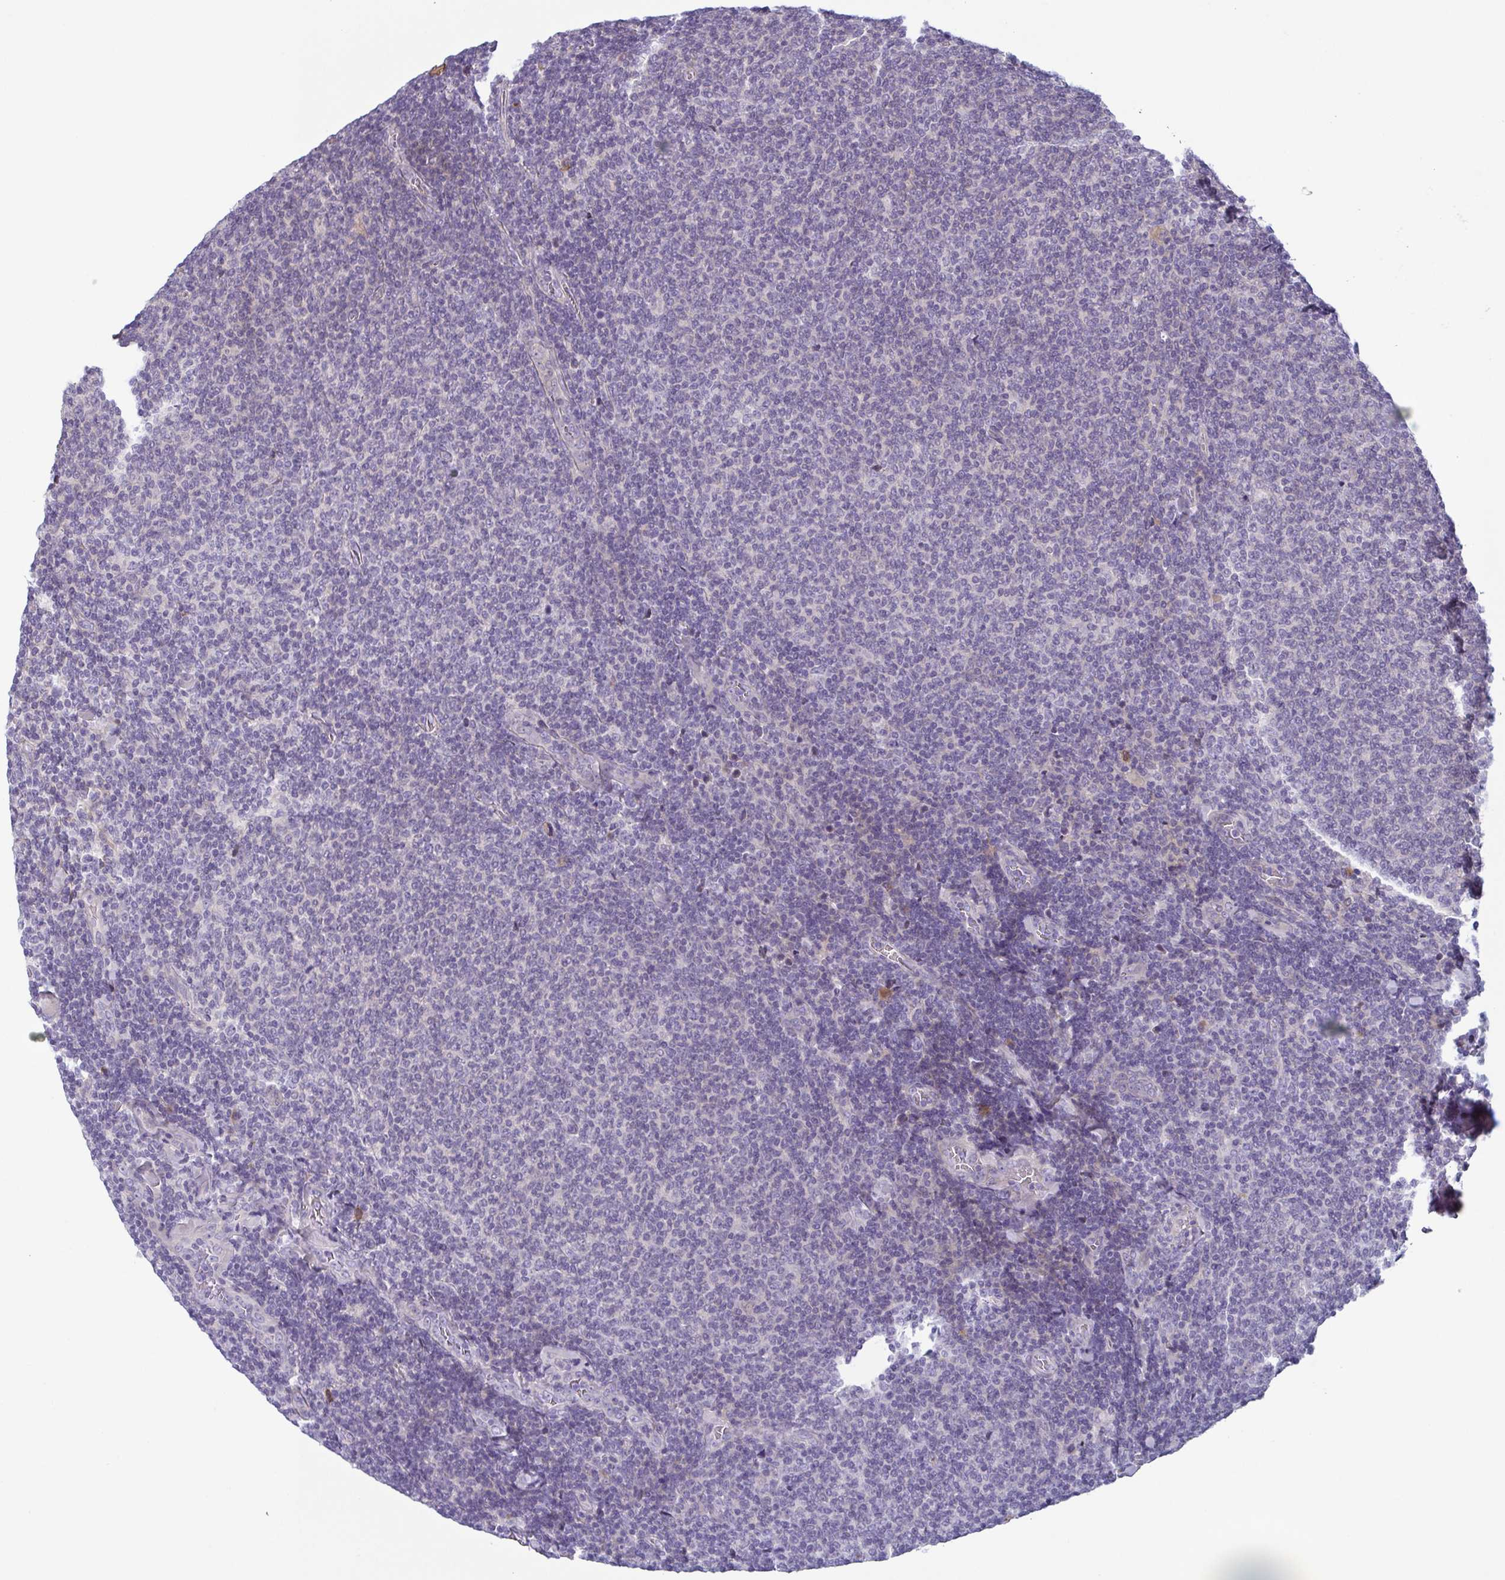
{"staining": {"intensity": "negative", "quantity": "none", "location": "none"}, "tissue": "lymphoma", "cell_type": "Tumor cells", "image_type": "cancer", "snomed": [{"axis": "morphology", "description": "Malignant lymphoma, non-Hodgkin's type, Low grade"}, {"axis": "topography", "description": "Lymph node"}], "caption": "There is no significant expression in tumor cells of lymphoma.", "gene": "ECM1", "patient": {"sex": "male", "age": 52}}